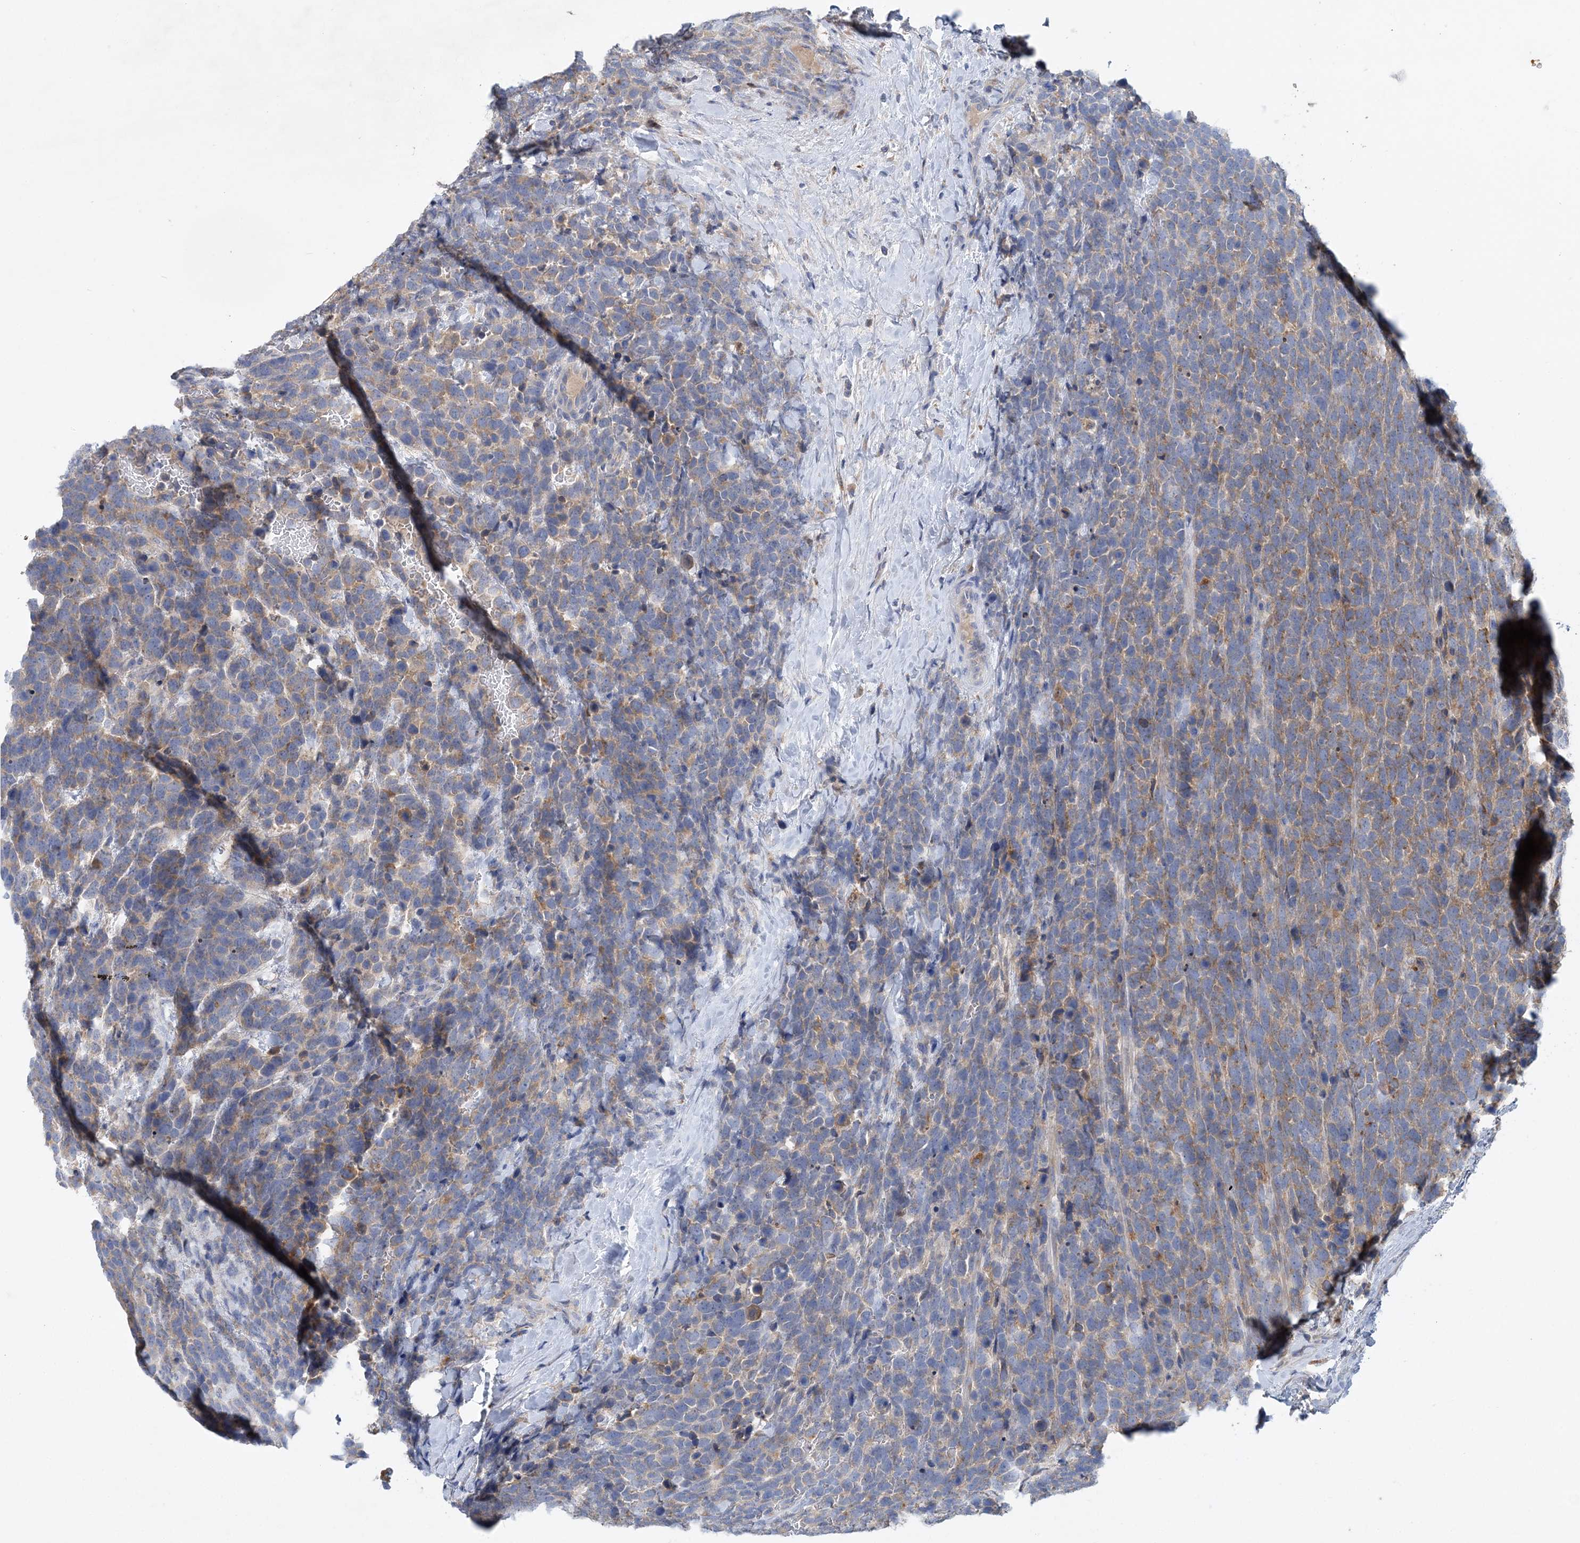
{"staining": {"intensity": "moderate", "quantity": "25%-75%", "location": "cytoplasmic/membranous"}, "tissue": "urothelial cancer", "cell_type": "Tumor cells", "image_type": "cancer", "snomed": [{"axis": "morphology", "description": "Urothelial carcinoma, High grade"}, {"axis": "topography", "description": "Urinary bladder"}], "caption": "Human urothelial carcinoma (high-grade) stained with a brown dye reveals moderate cytoplasmic/membranous positive positivity in about 25%-75% of tumor cells.", "gene": "GRINA", "patient": {"sex": "female", "age": 82}}